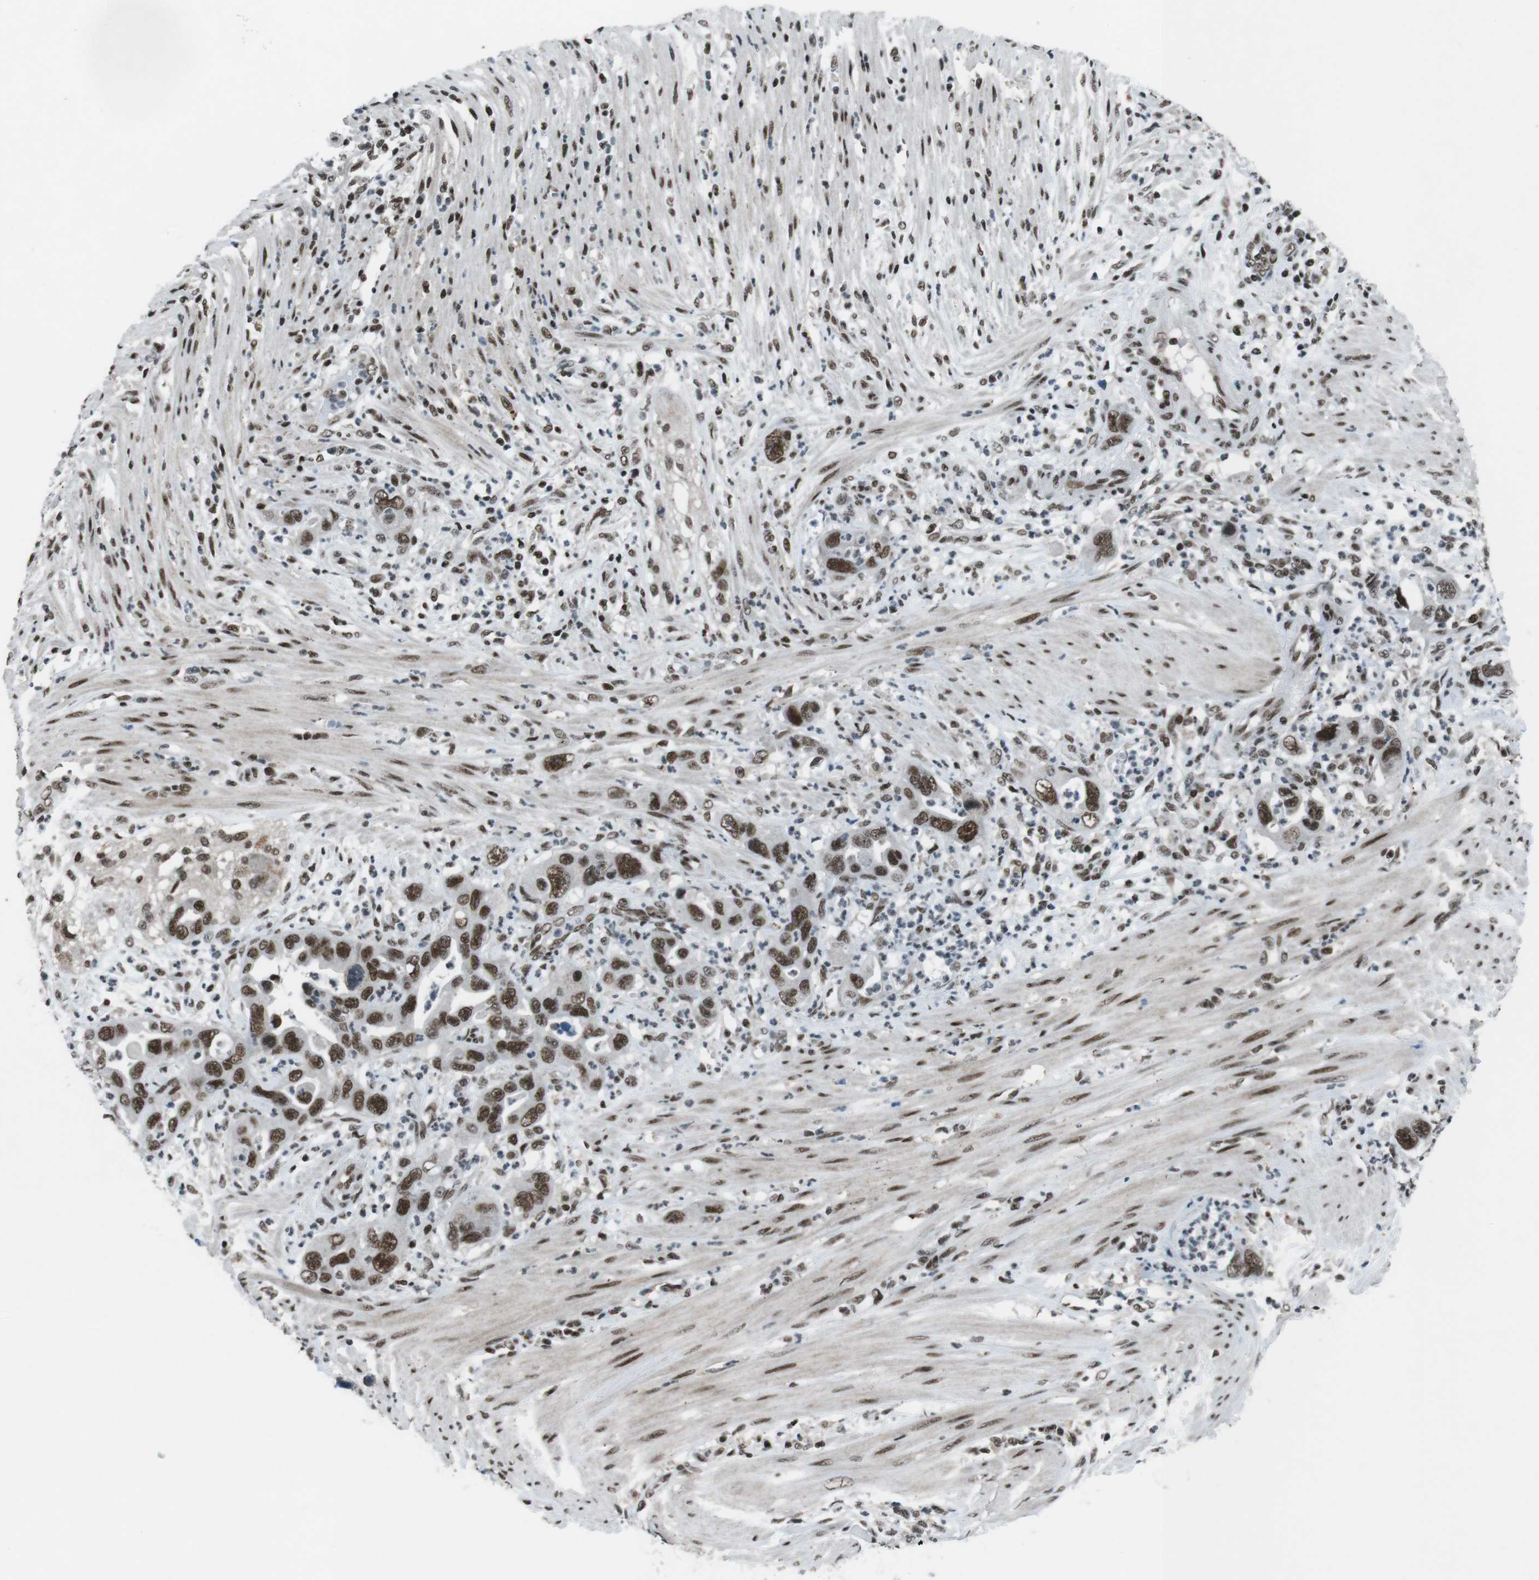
{"staining": {"intensity": "strong", "quantity": ">75%", "location": "nuclear"}, "tissue": "pancreatic cancer", "cell_type": "Tumor cells", "image_type": "cancer", "snomed": [{"axis": "morphology", "description": "Adenocarcinoma, NOS"}, {"axis": "topography", "description": "Pancreas"}], "caption": "About >75% of tumor cells in human pancreatic adenocarcinoma exhibit strong nuclear protein staining as visualized by brown immunohistochemical staining.", "gene": "TAF1", "patient": {"sex": "female", "age": 71}}